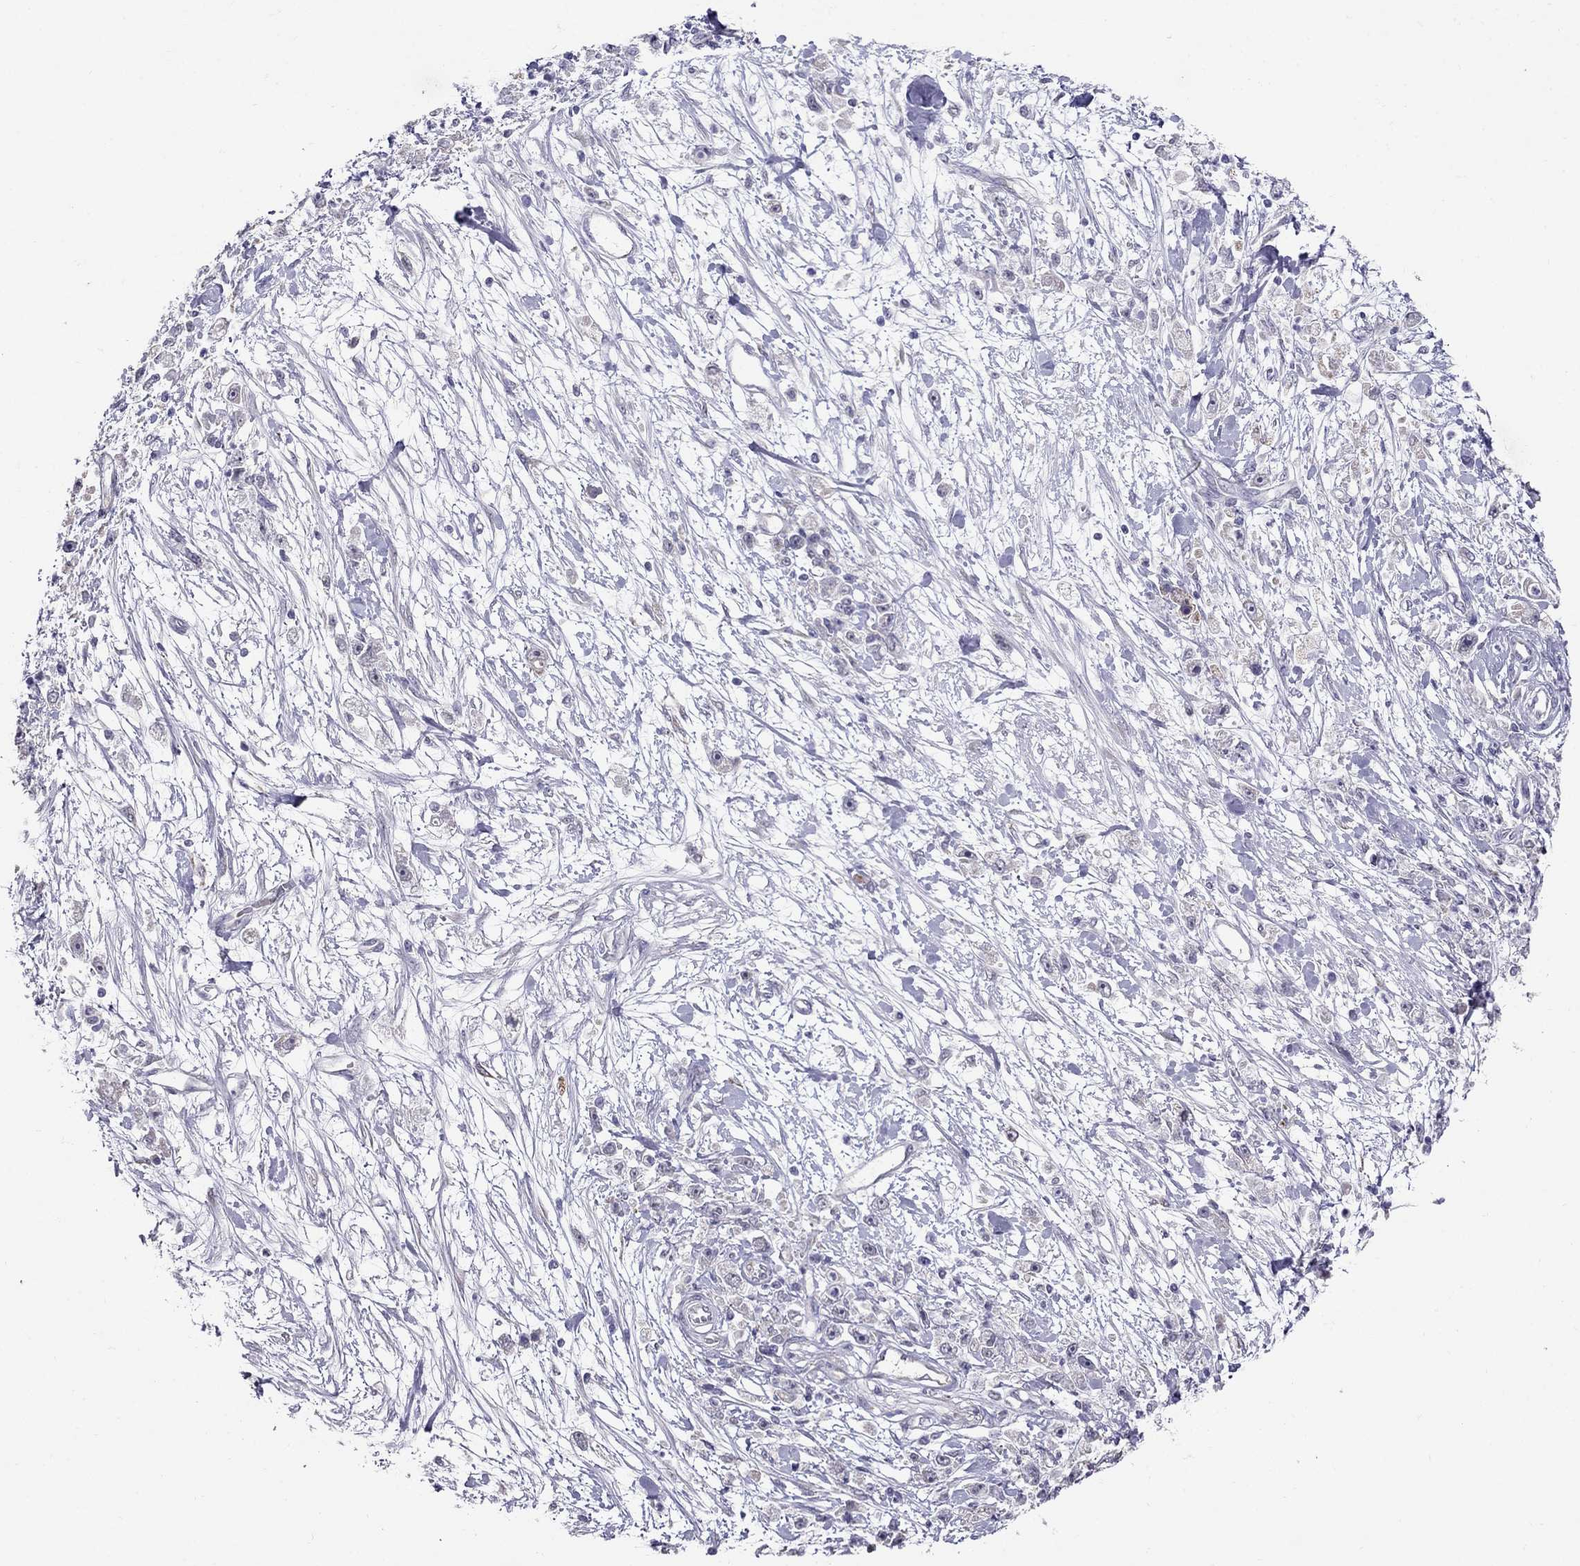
{"staining": {"intensity": "negative", "quantity": "none", "location": "none"}, "tissue": "stomach cancer", "cell_type": "Tumor cells", "image_type": "cancer", "snomed": [{"axis": "morphology", "description": "Adenocarcinoma, NOS"}, {"axis": "topography", "description": "Stomach"}], "caption": "Stomach adenocarcinoma was stained to show a protein in brown. There is no significant positivity in tumor cells.", "gene": "MYO3B", "patient": {"sex": "female", "age": 59}}